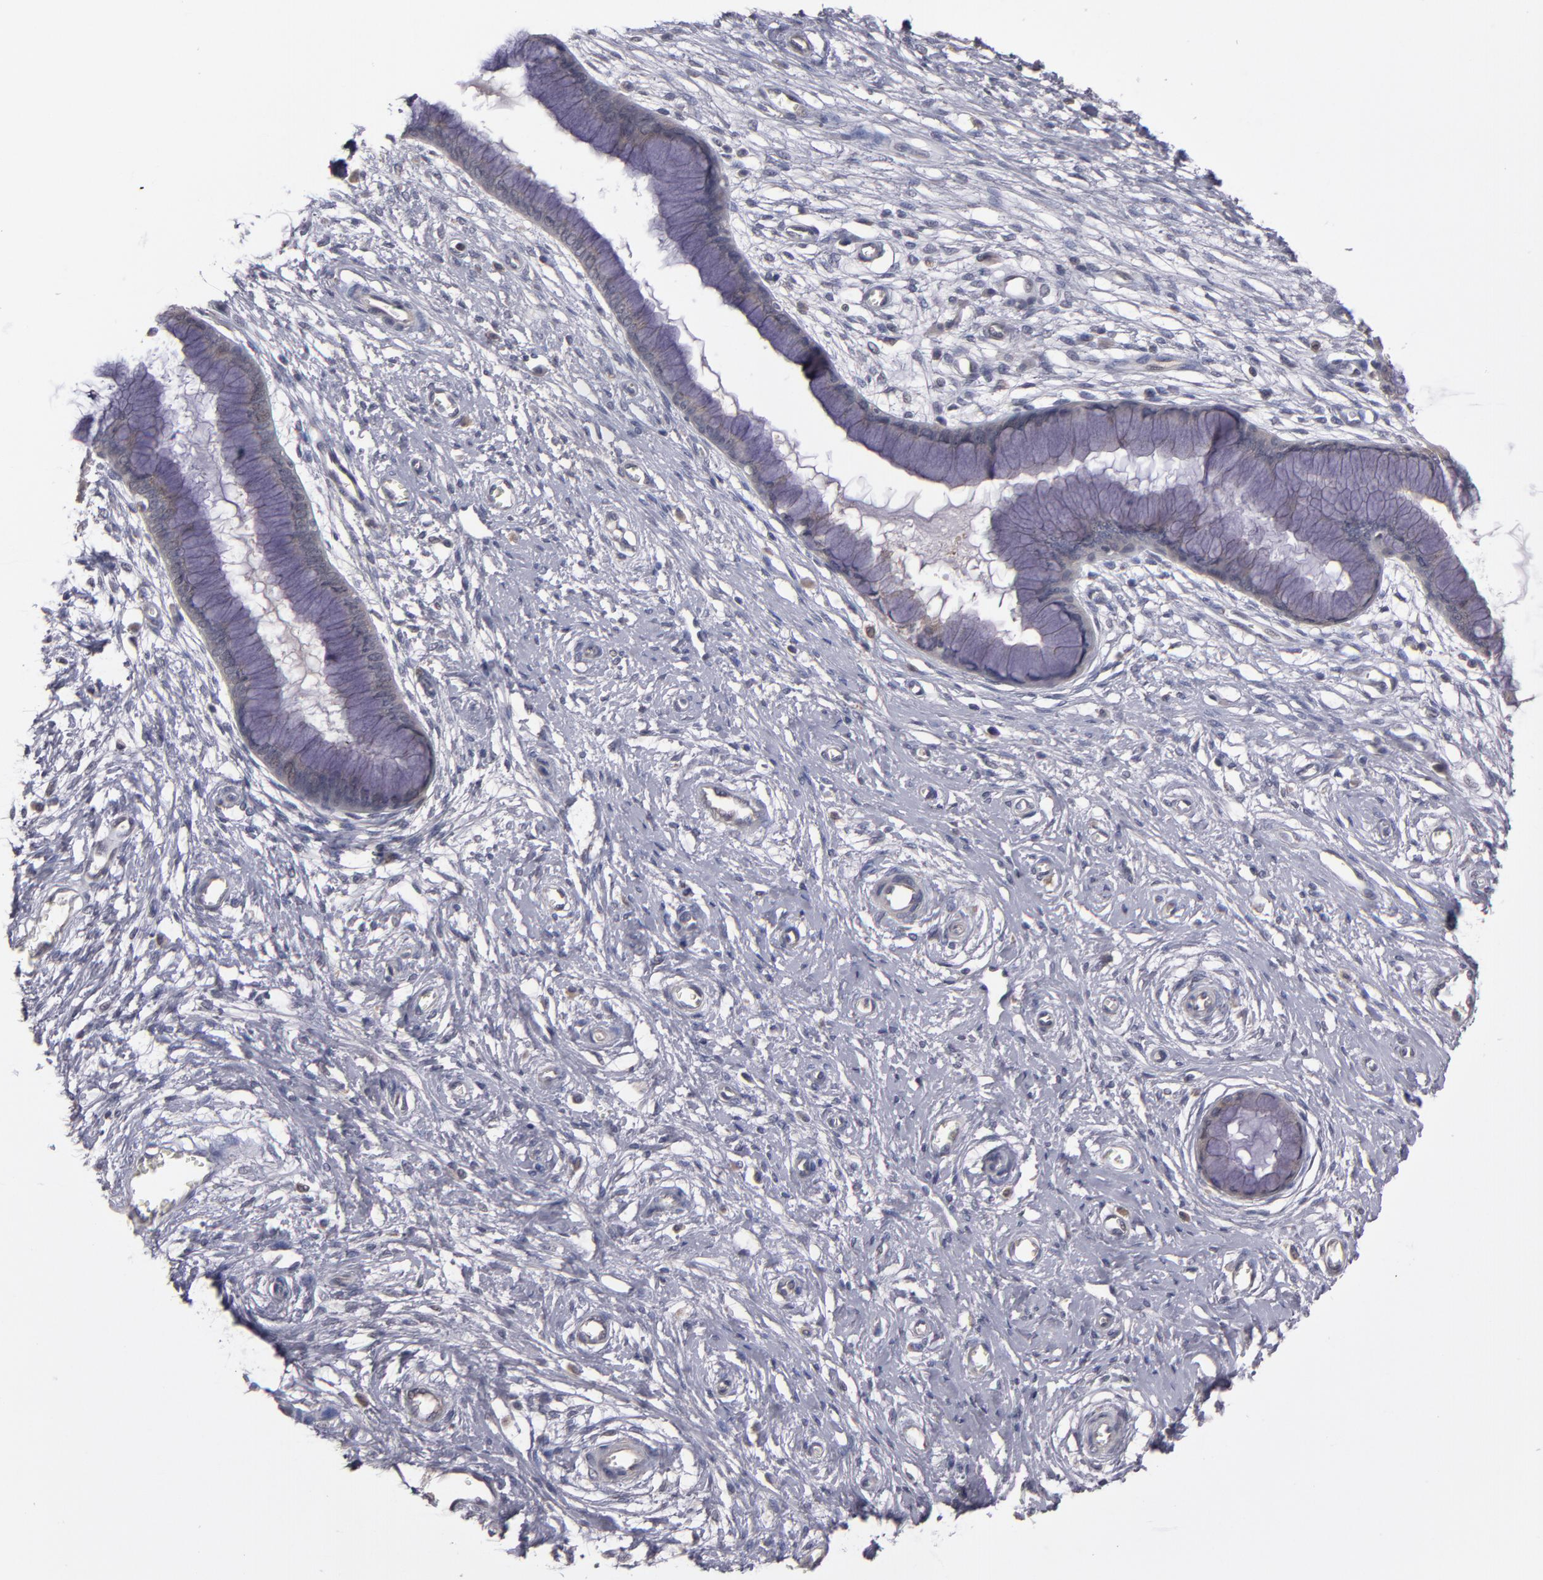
{"staining": {"intensity": "weak", "quantity": "<25%", "location": "cytoplasmic/membranous"}, "tissue": "cervix", "cell_type": "Glandular cells", "image_type": "normal", "snomed": [{"axis": "morphology", "description": "Normal tissue, NOS"}, {"axis": "topography", "description": "Cervix"}], "caption": "Immunohistochemistry photomicrograph of benign cervix: cervix stained with DAB demonstrates no significant protein positivity in glandular cells.", "gene": "CTSO", "patient": {"sex": "female", "age": 55}}